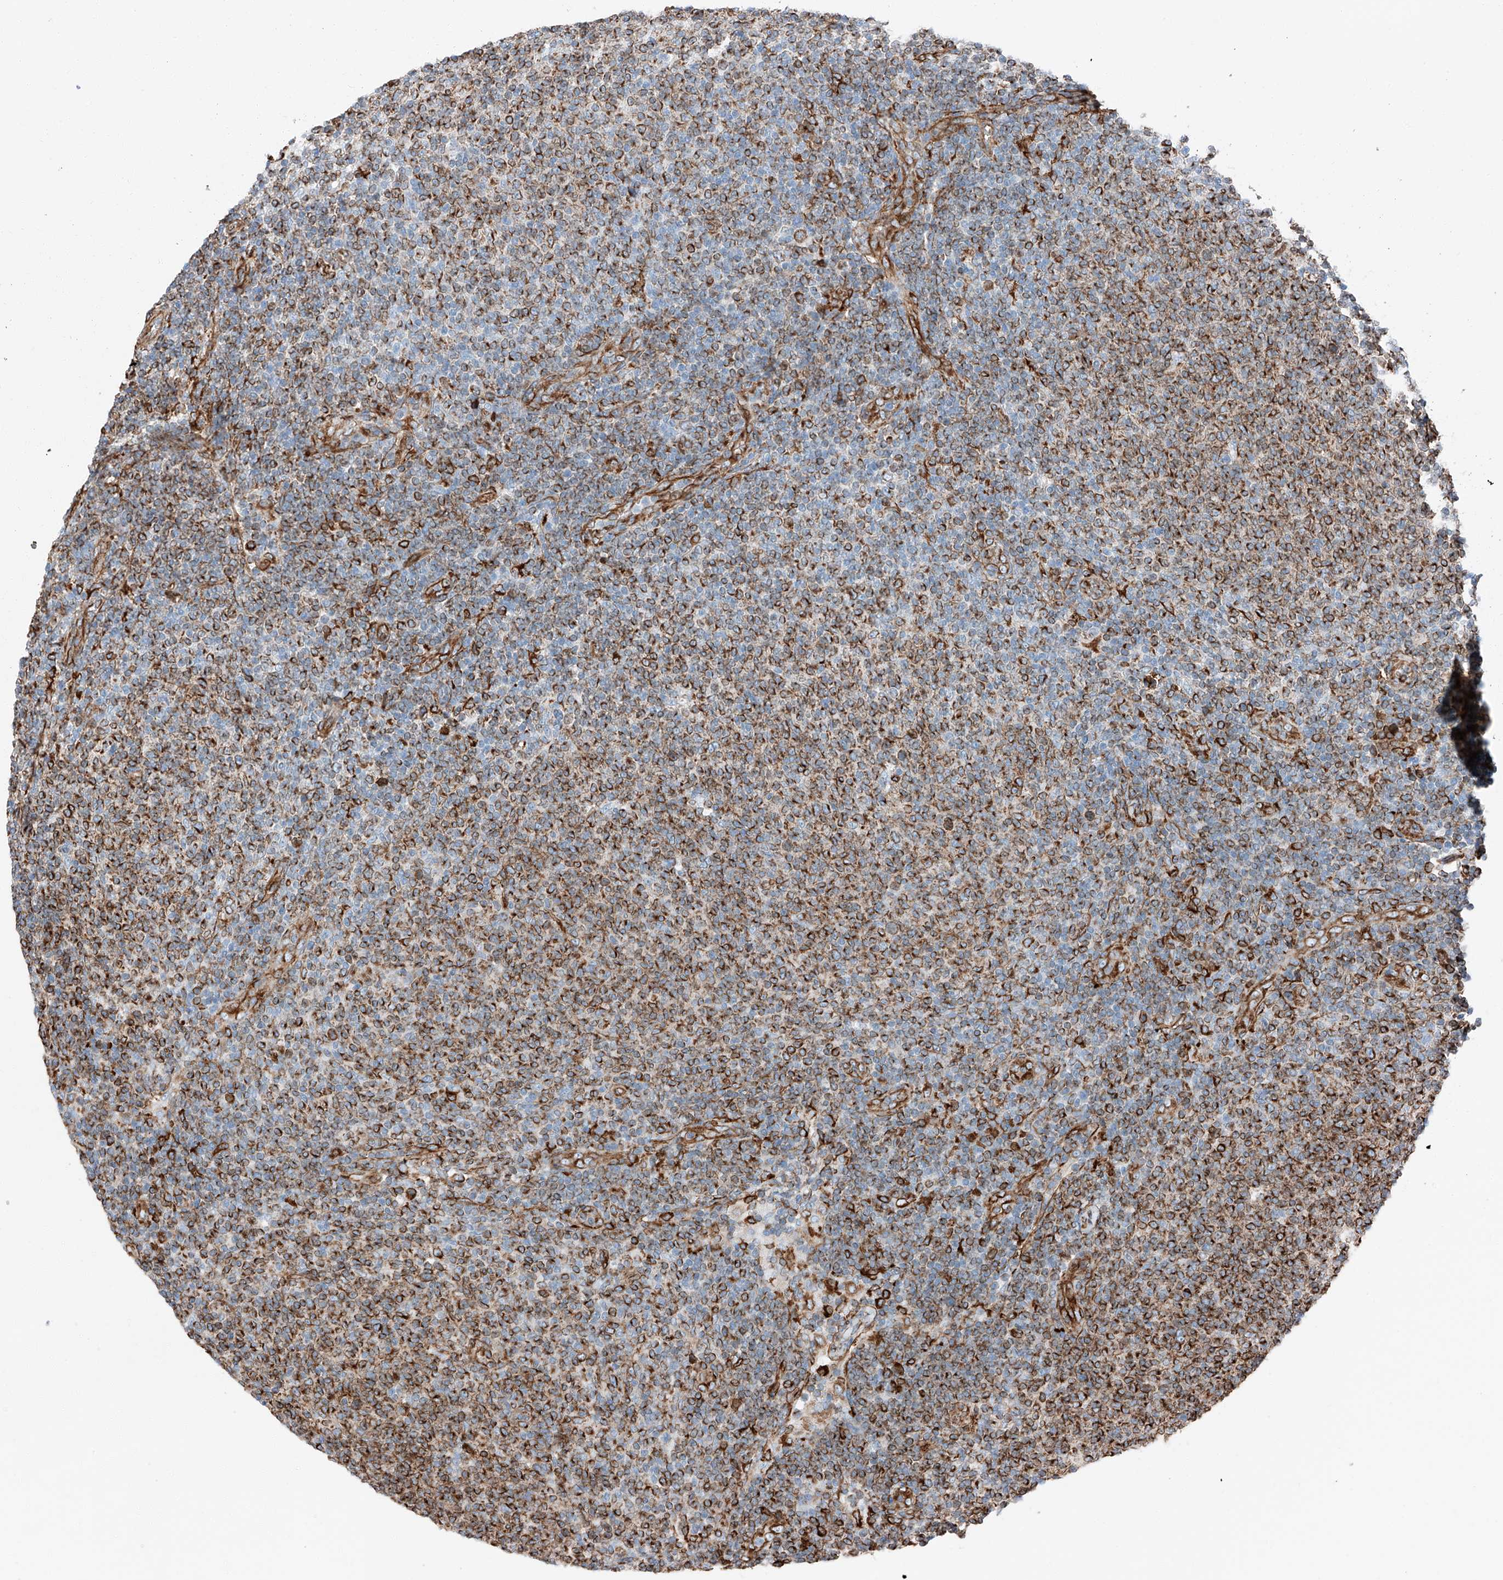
{"staining": {"intensity": "moderate", "quantity": ">75%", "location": "cytoplasmic/membranous"}, "tissue": "lymphoma", "cell_type": "Tumor cells", "image_type": "cancer", "snomed": [{"axis": "morphology", "description": "Malignant lymphoma, non-Hodgkin's type, Low grade"}, {"axis": "topography", "description": "Lymph node"}], "caption": "IHC (DAB) staining of human malignant lymphoma, non-Hodgkin's type (low-grade) demonstrates moderate cytoplasmic/membranous protein positivity in approximately >75% of tumor cells.", "gene": "ZNF804A", "patient": {"sex": "male", "age": 66}}